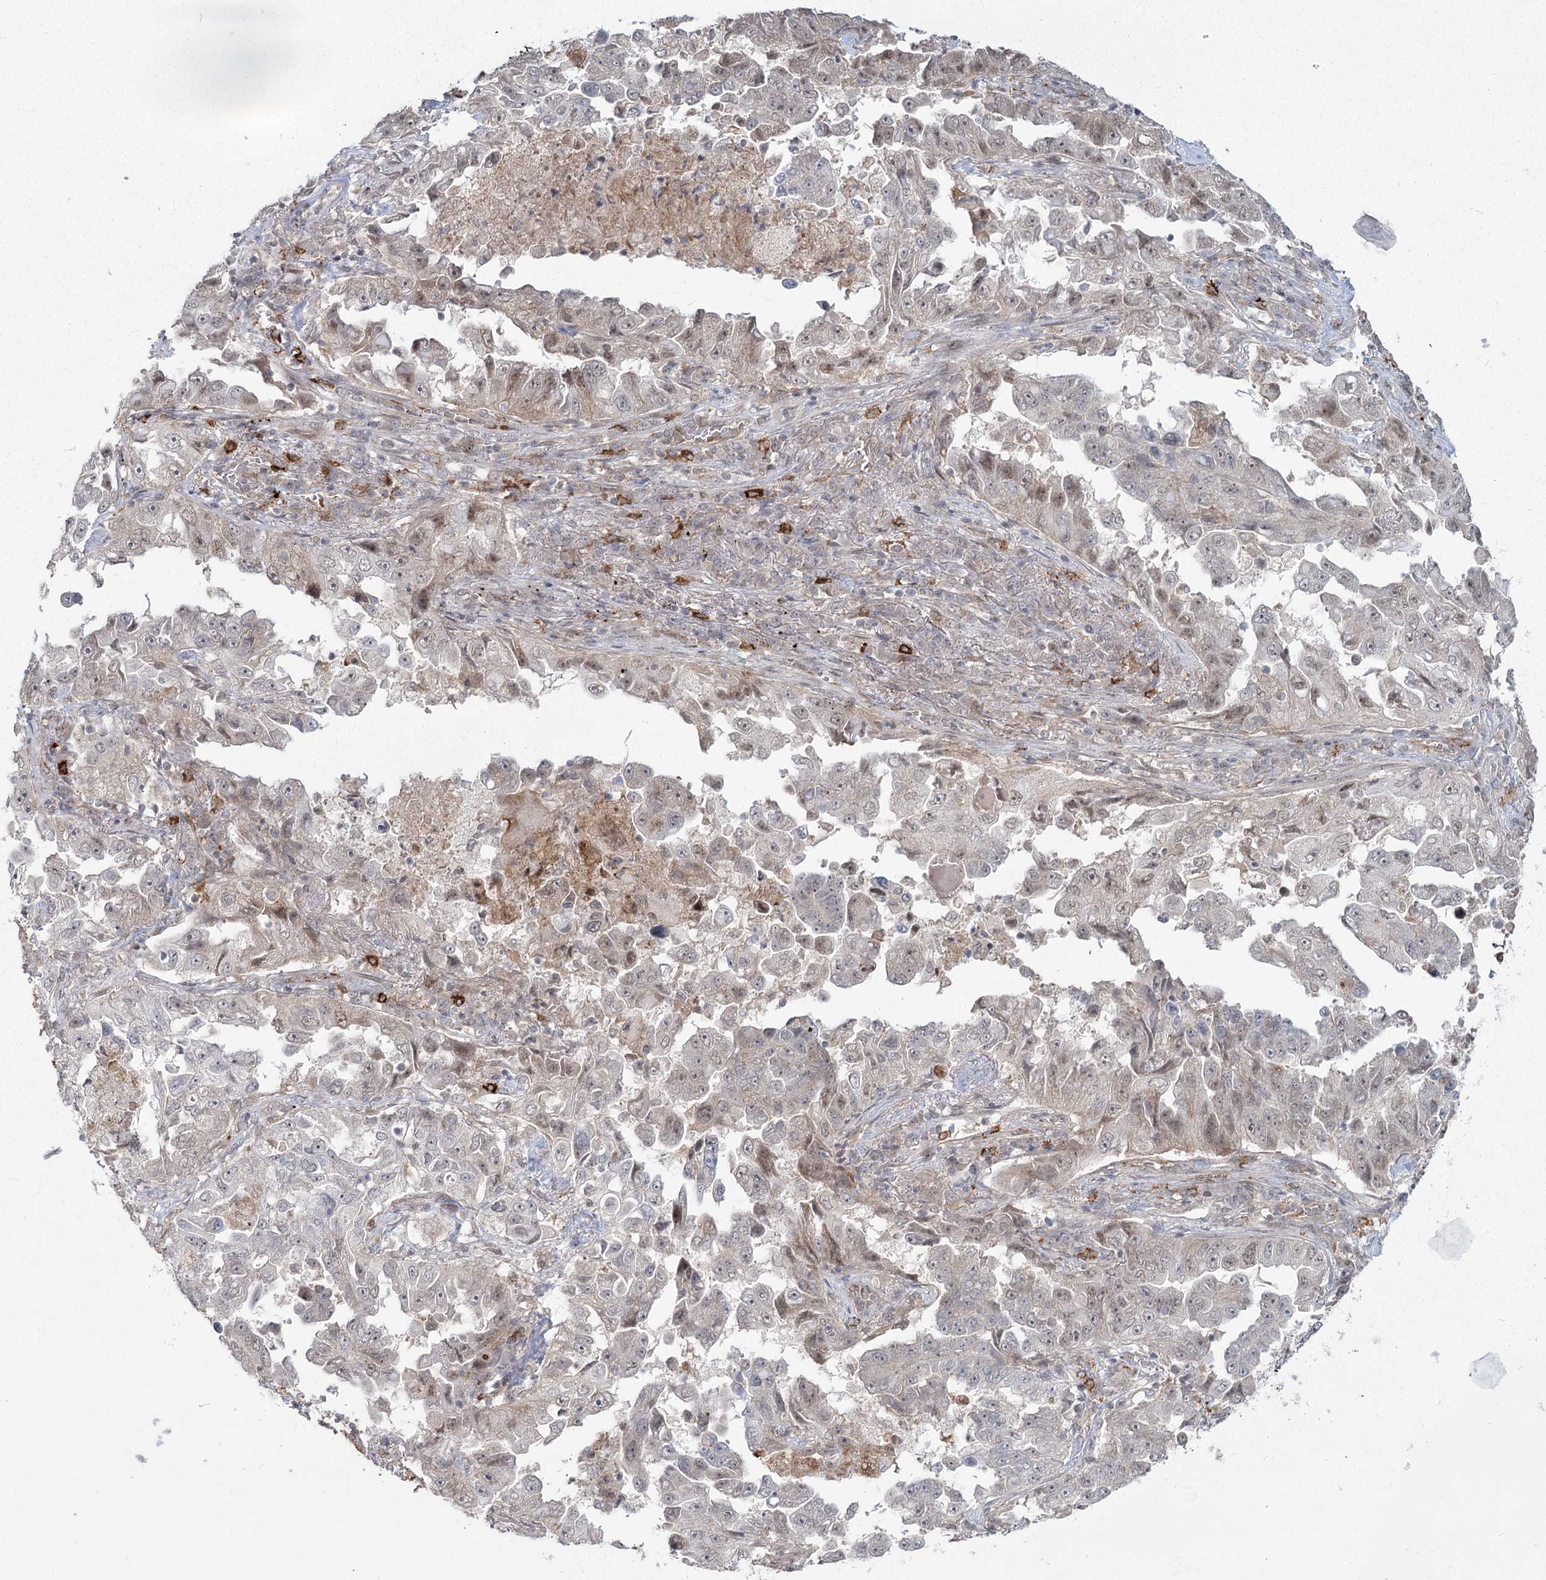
{"staining": {"intensity": "weak", "quantity": "<25%", "location": "cytoplasmic/membranous,nuclear"}, "tissue": "lung cancer", "cell_type": "Tumor cells", "image_type": "cancer", "snomed": [{"axis": "morphology", "description": "Adenocarcinoma, NOS"}, {"axis": "topography", "description": "Lung"}], "caption": "Tumor cells show no significant protein positivity in lung cancer (adenocarcinoma). (Stains: DAB (3,3'-diaminobenzidine) immunohistochemistry with hematoxylin counter stain, Microscopy: brightfield microscopy at high magnification).", "gene": "AP2M1", "patient": {"sex": "female", "age": 51}}